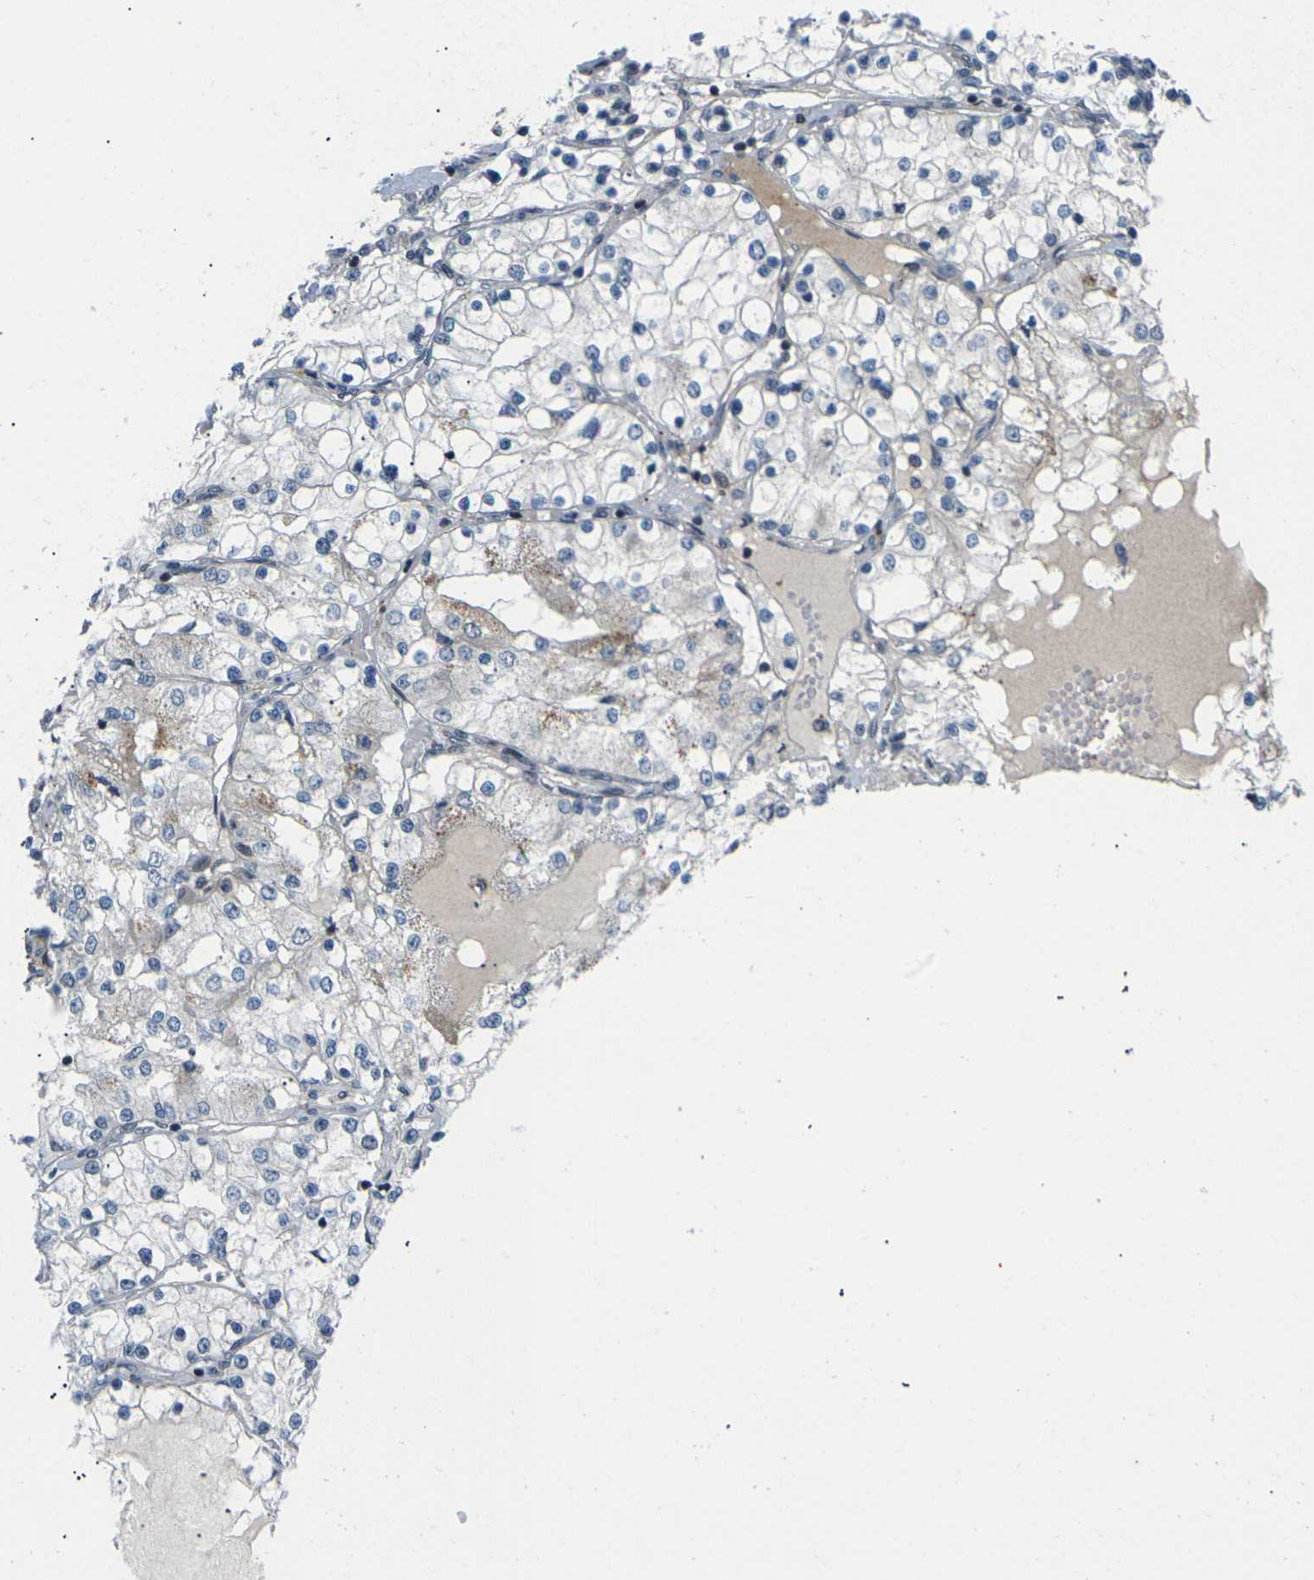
{"staining": {"intensity": "negative", "quantity": "none", "location": "none"}, "tissue": "renal cancer", "cell_type": "Tumor cells", "image_type": "cancer", "snomed": [{"axis": "morphology", "description": "Adenocarcinoma, NOS"}, {"axis": "topography", "description": "Kidney"}], "caption": "Immunohistochemical staining of human adenocarcinoma (renal) demonstrates no significant expression in tumor cells.", "gene": "RPS6KA3", "patient": {"sex": "male", "age": 68}}